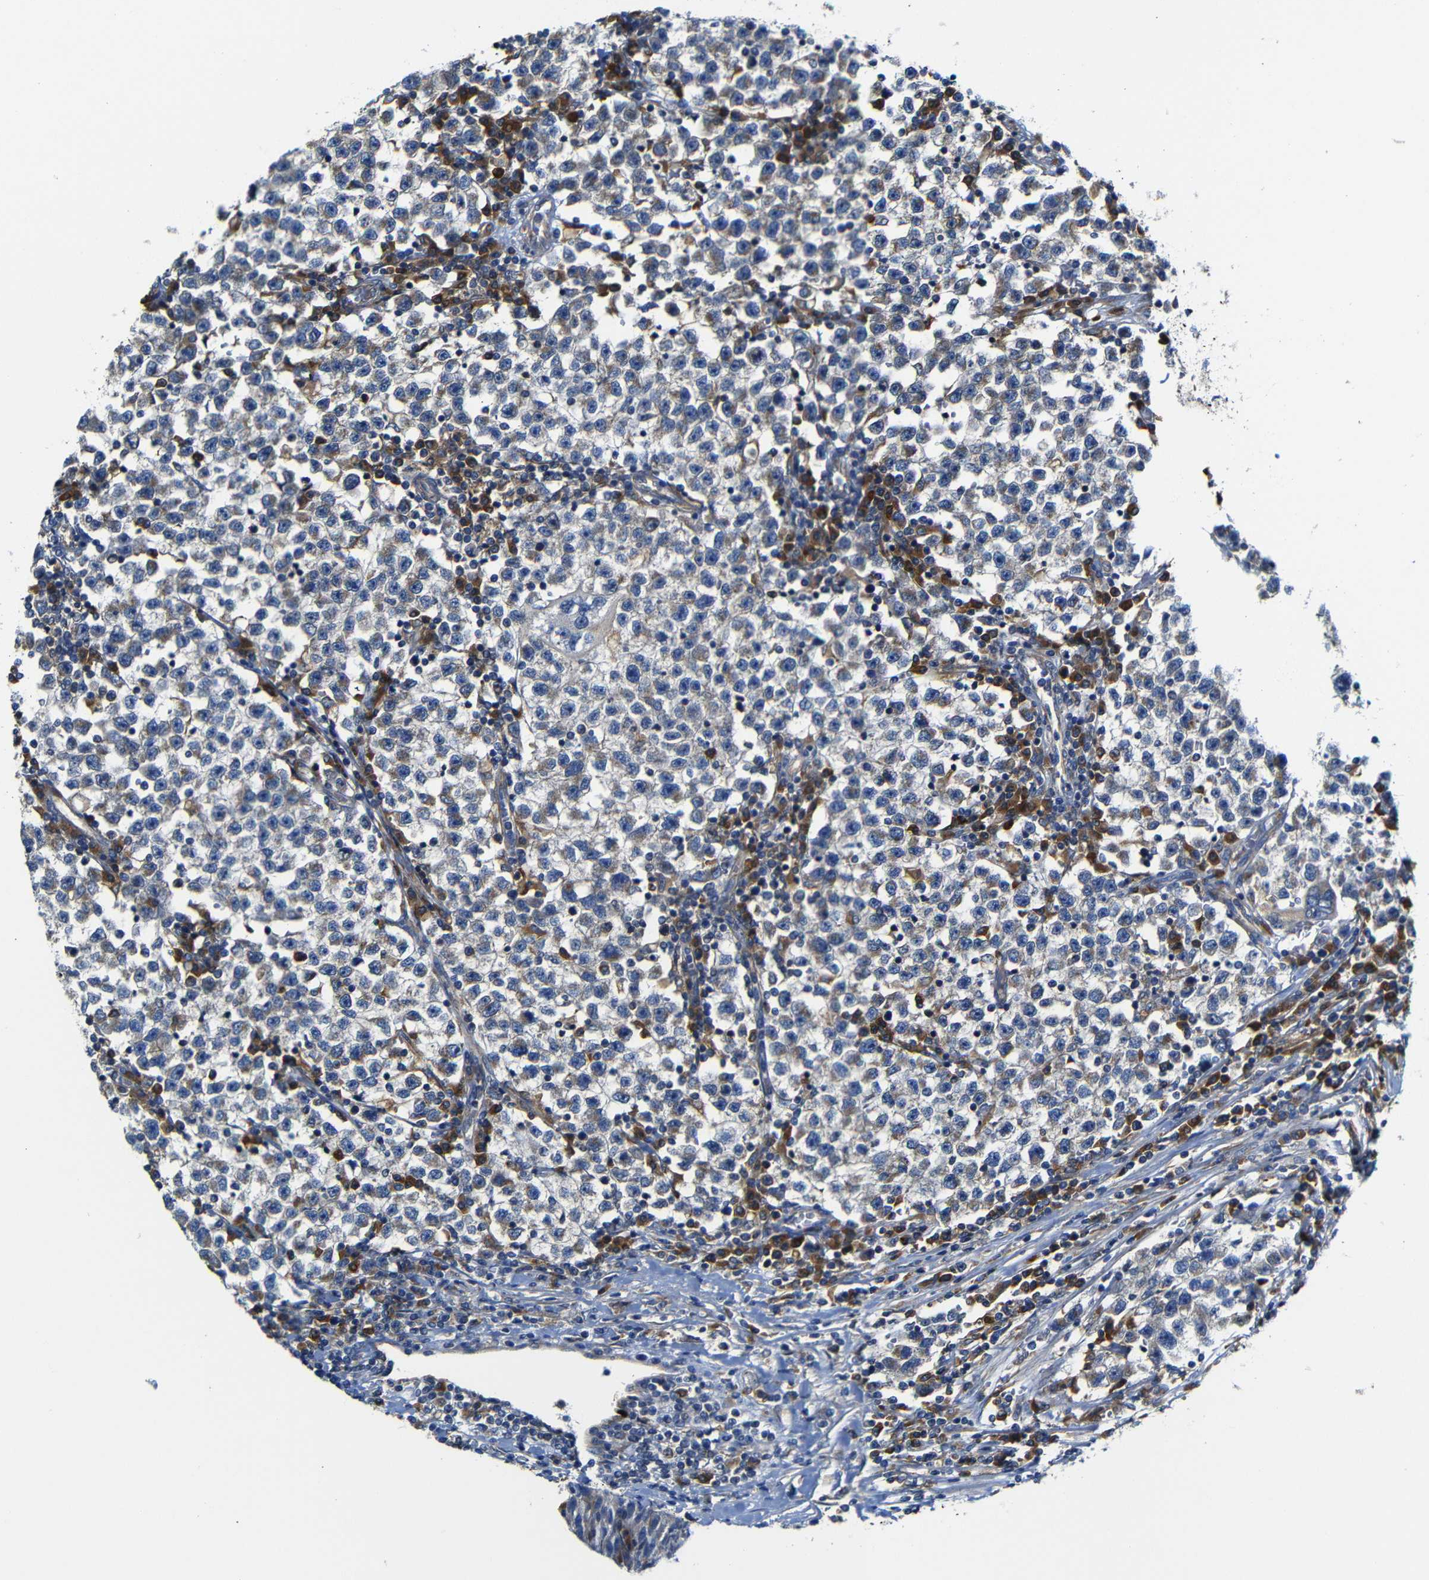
{"staining": {"intensity": "weak", "quantity": "<25%", "location": "cytoplasmic/membranous"}, "tissue": "testis cancer", "cell_type": "Tumor cells", "image_type": "cancer", "snomed": [{"axis": "morphology", "description": "Seminoma, NOS"}, {"axis": "topography", "description": "Testis"}], "caption": "IHC of testis cancer (seminoma) demonstrates no staining in tumor cells. The staining is performed using DAB (3,3'-diaminobenzidine) brown chromogen with nuclei counter-stained in using hematoxylin.", "gene": "CLCC1", "patient": {"sex": "male", "age": 22}}